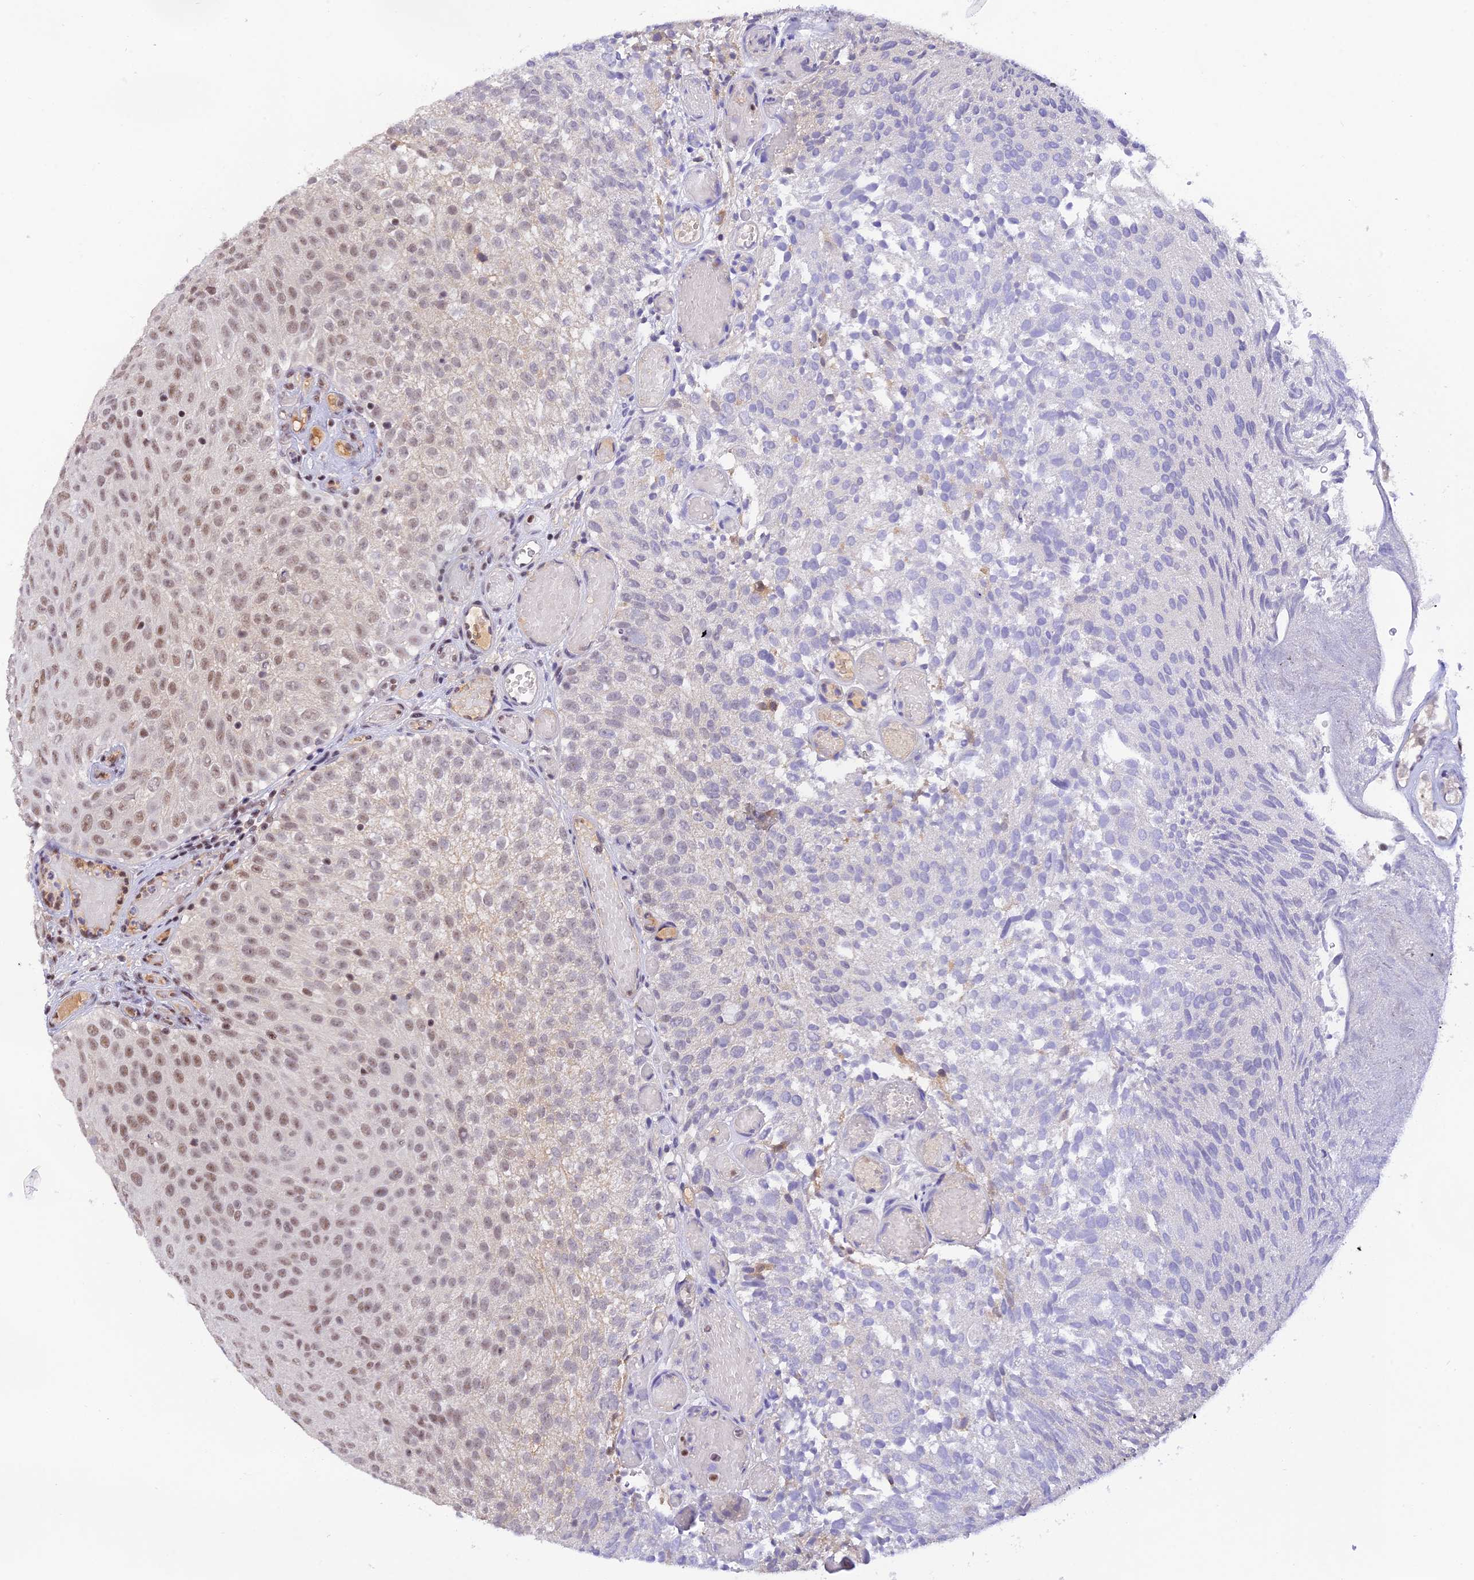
{"staining": {"intensity": "moderate", "quantity": "25%-75%", "location": "nuclear"}, "tissue": "urothelial cancer", "cell_type": "Tumor cells", "image_type": "cancer", "snomed": [{"axis": "morphology", "description": "Urothelial carcinoma, Low grade"}, {"axis": "topography", "description": "Urinary bladder"}], "caption": "Protein positivity by immunohistochemistry shows moderate nuclear staining in approximately 25%-75% of tumor cells in urothelial carcinoma (low-grade). (Stains: DAB (3,3'-diaminobenzidine) in brown, nuclei in blue, Microscopy: brightfield microscopy at high magnification).", "gene": "THAP11", "patient": {"sex": "male", "age": 78}}